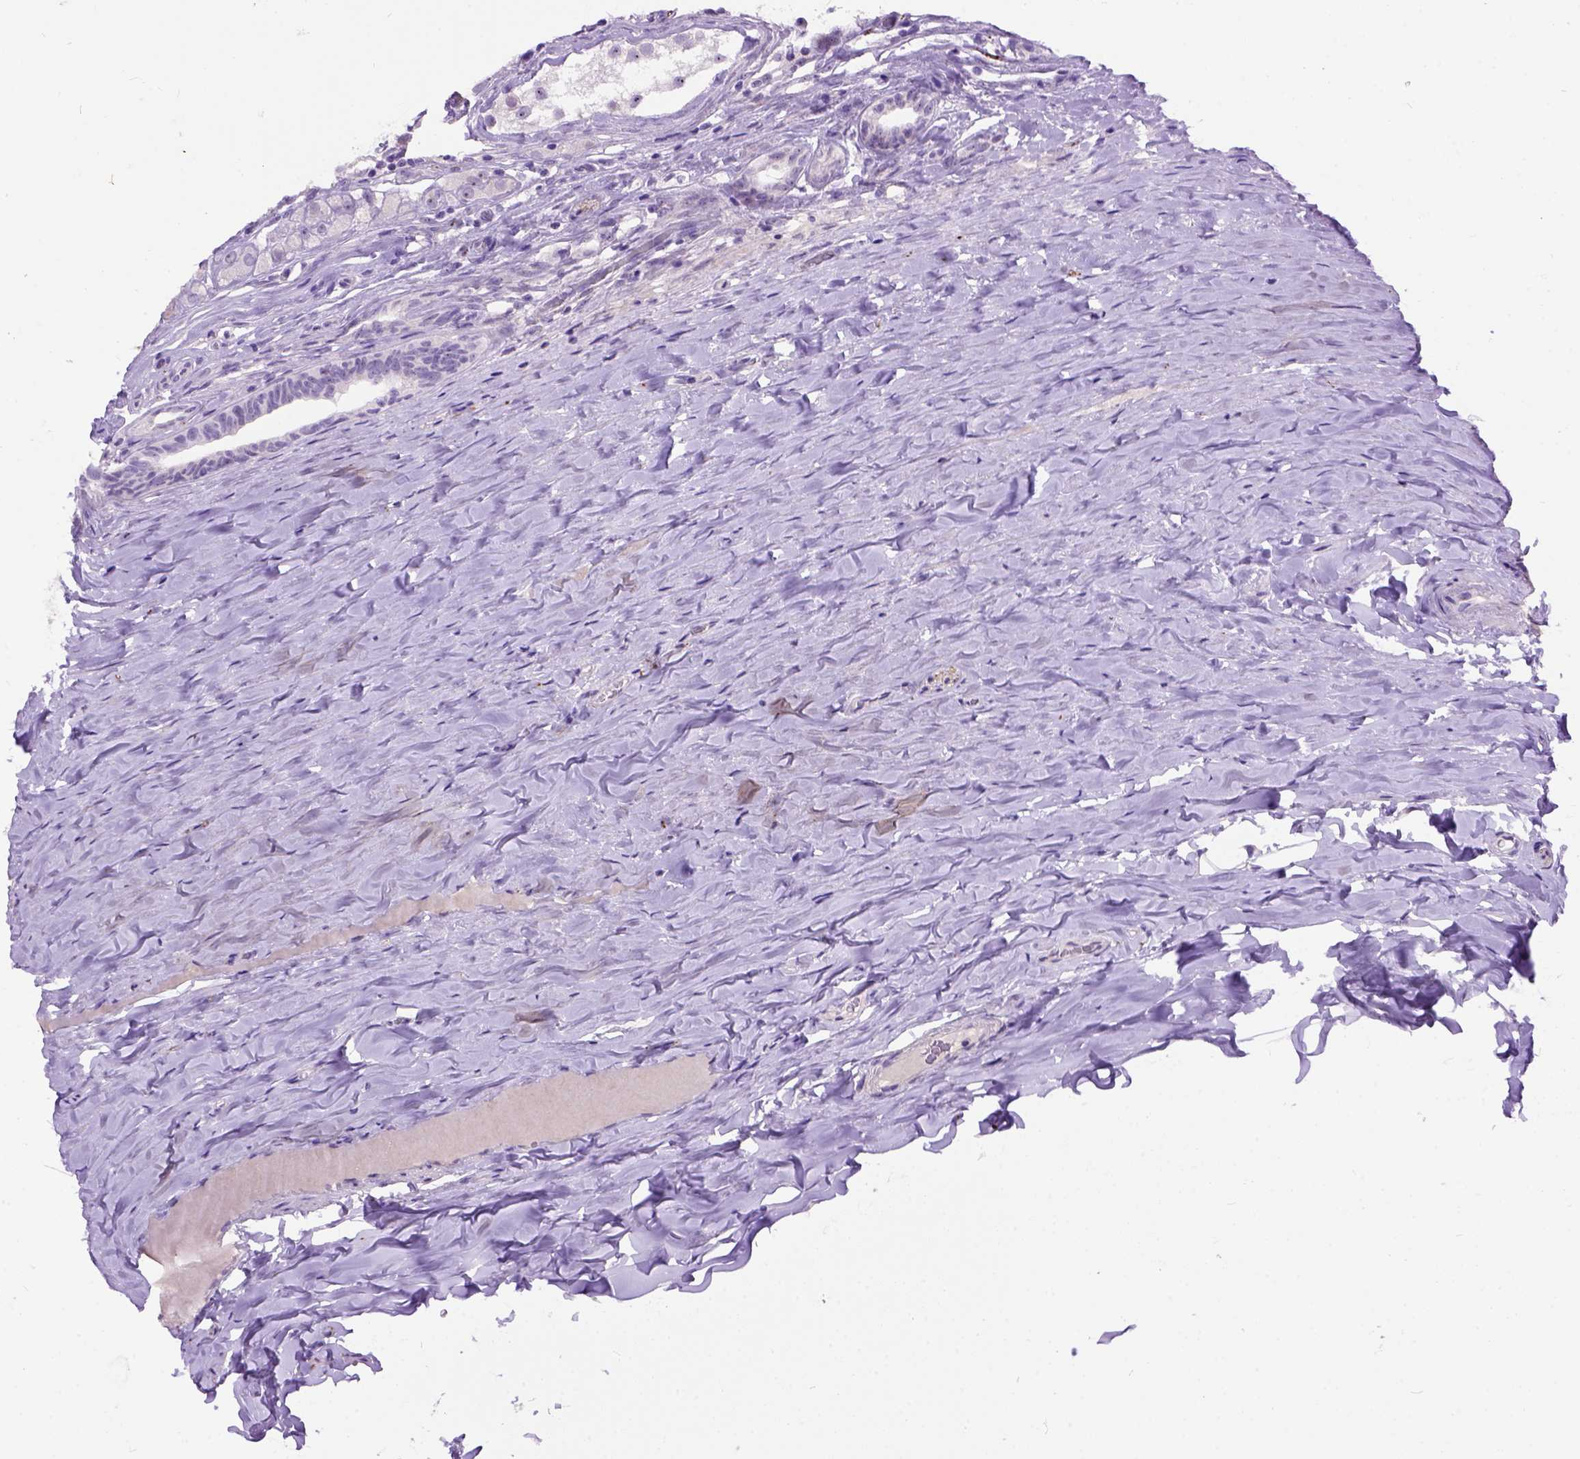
{"staining": {"intensity": "negative", "quantity": "none", "location": "none"}, "tissue": "testis cancer", "cell_type": "Tumor cells", "image_type": "cancer", "snomed": [{"axis": "morphology", "description": "Seminoma, NOS"}, {"axis": "topography", "description": "Testis"}], "caption": "Tumor cells show no significant expression in testis cancer (seminoma). (DAB (3,3'-diaminobenzidine) immunohistochemistry (IHC) with hematoxylin counter stain).", "gene": "MAPT", "patient": {"sex": "male", "age": 34}}